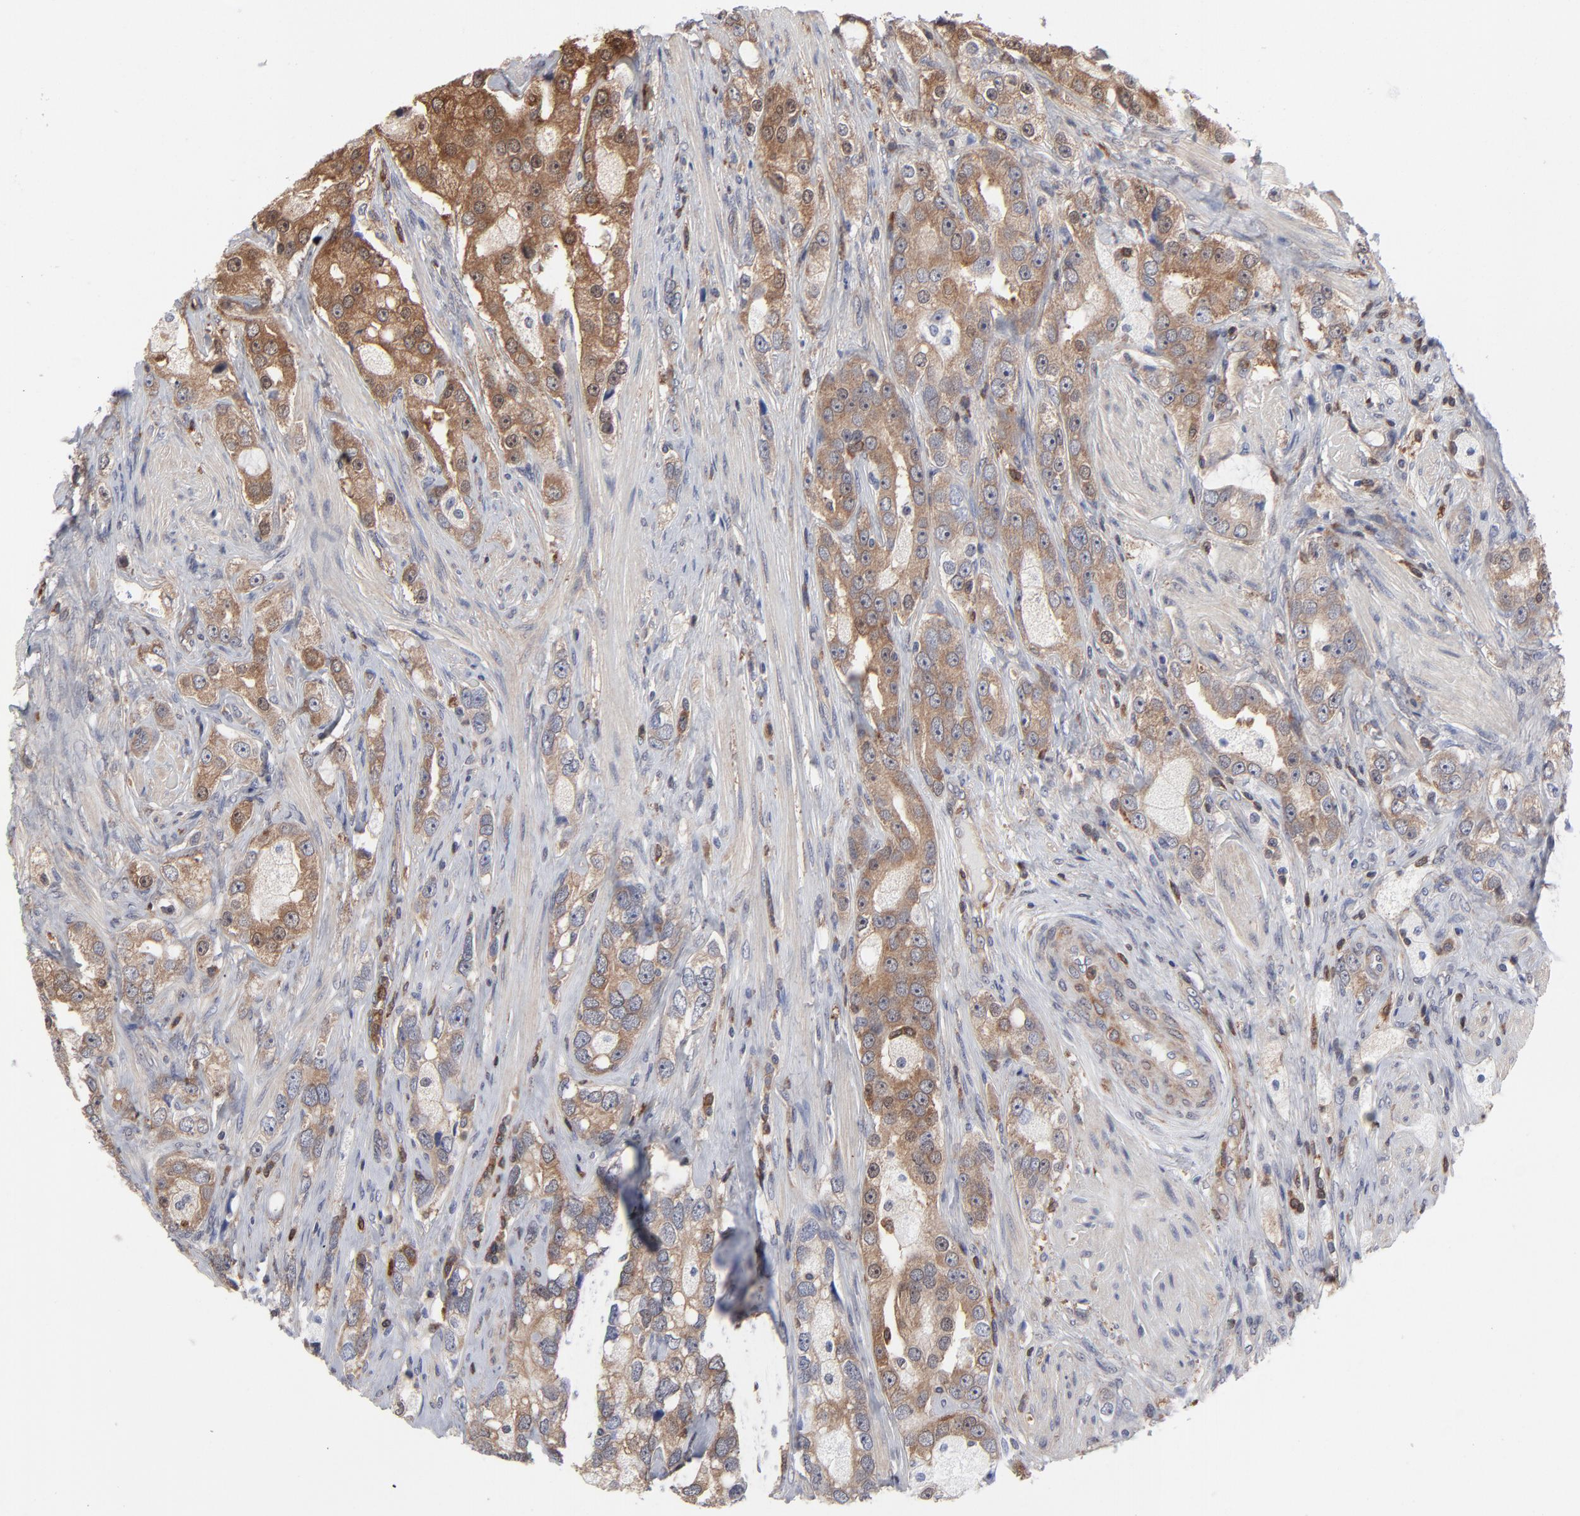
{"staining": {"intensity": "moderate", "quantity": ">75%", "location": "cytoplasmic/membranous"}, "tissue": "prostate cancer", "cell_type": "Tumor cells", "image_type": "cancer", "snomed": [{"axis": "morphology", "description": "Adenocarcinoma, High grade"}, {"axis": "topography", "description": "Prostate"}], "caption": "IHC of prostate cancer demonstrates medium levels of moderate cytoplasmic/membranous positivity in about >75% of tumor cells.", "gene": "MAP2K1", "patient": {"sex": "male", "age": 63}}